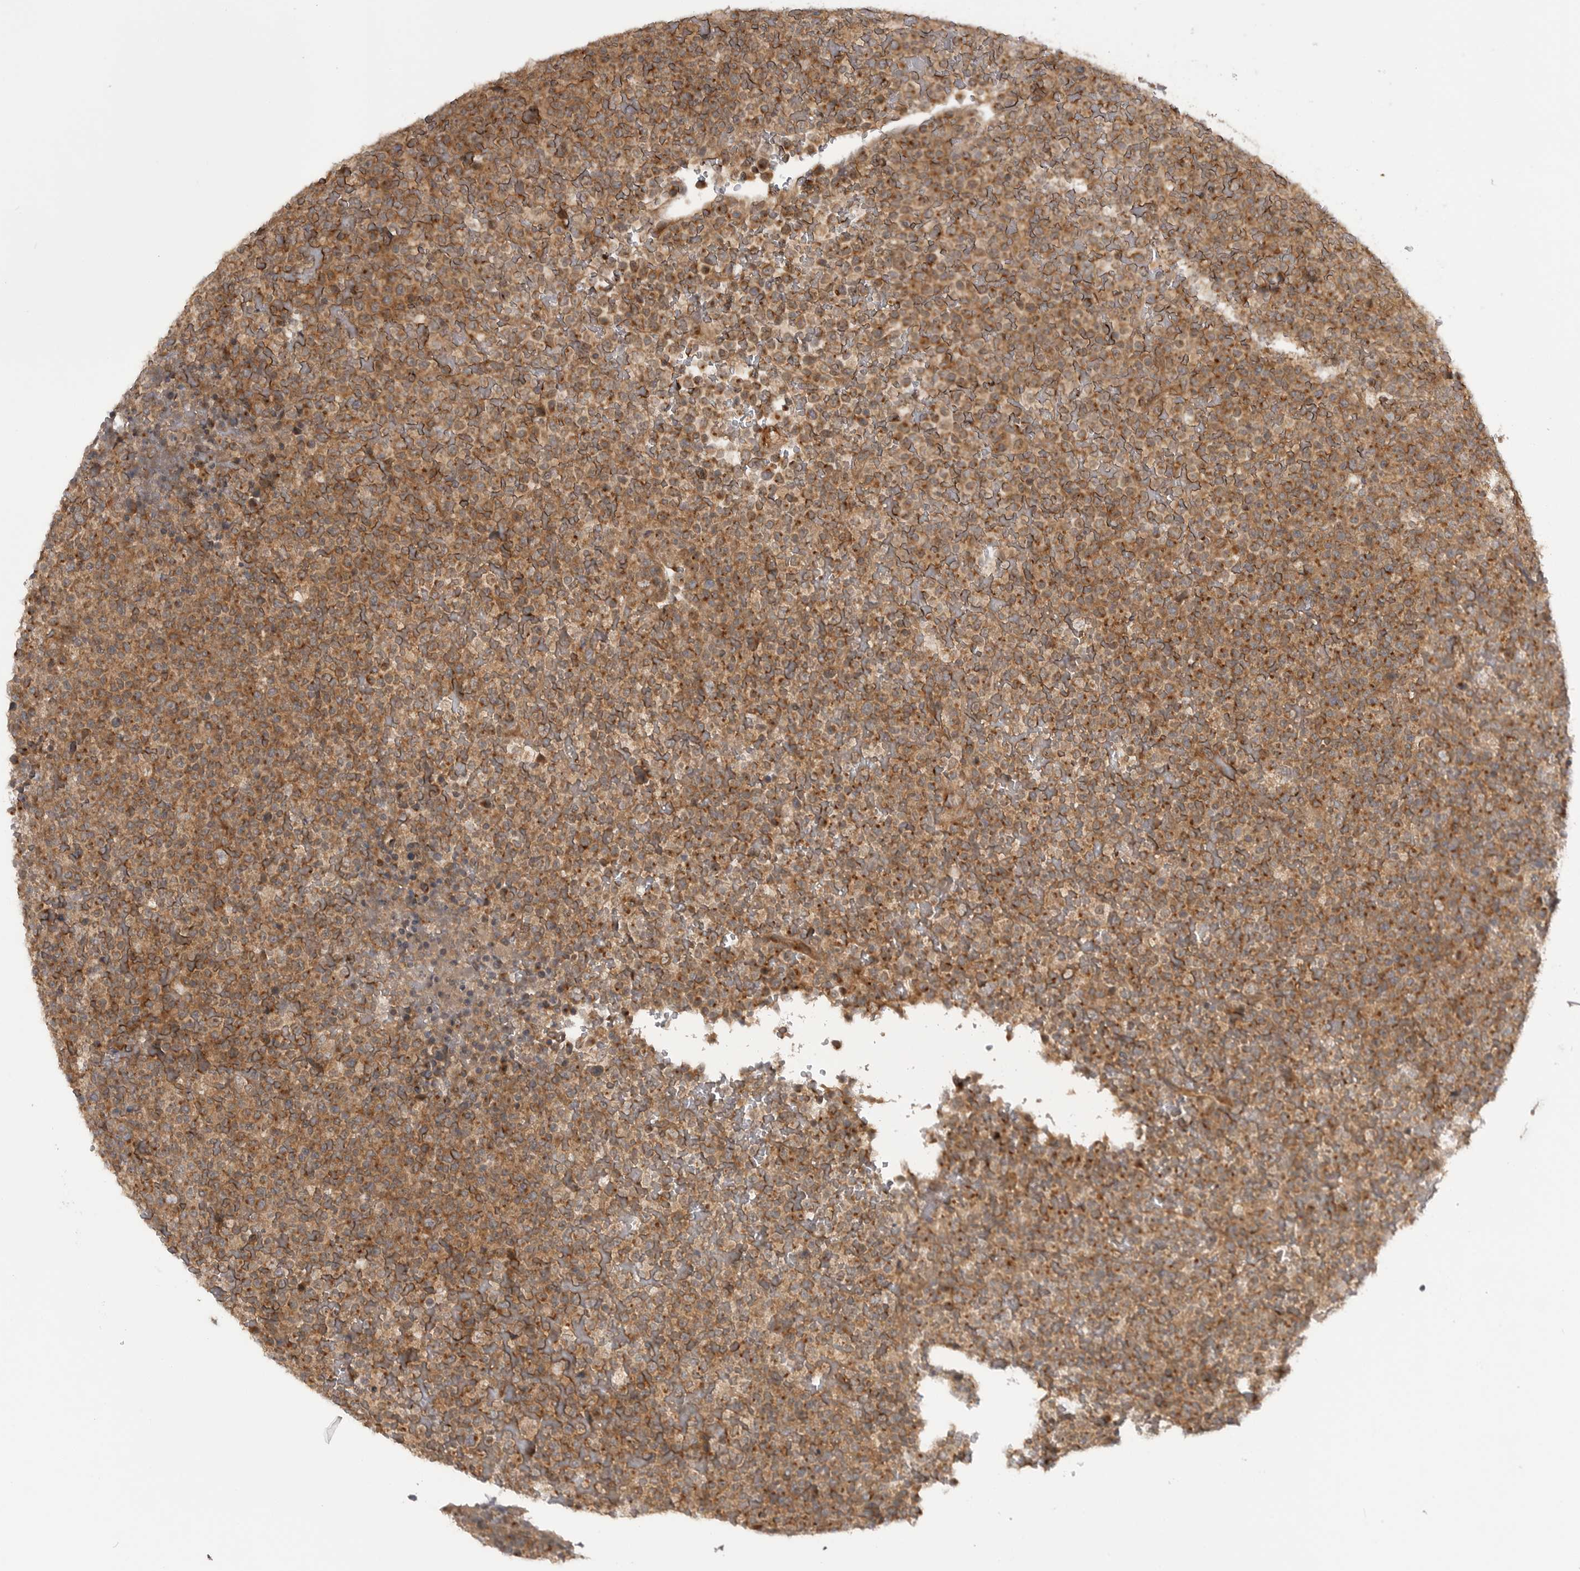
{"staining": {"intensity": "moderate", "quantity": ">75%", "location": "cytoplasmic/membranous"}, "tissue": "lymphoma", "cell_type": "Tumor cells", "image_type": "cancer", "snomed": [{"axis": "morphology", "description": "Malignant lymphoma, non-Hodgkin's type, High grade"}, {"axis": "topography", "description": "Lymph node"}], "caption": "Human lymphoma stained with a brown dye displays moderate cytoplasmic/membranous positive positivity in about >75% of tumor cells.", "gene": "PDCL", "patient": {"sex": "male", "age": 13}}